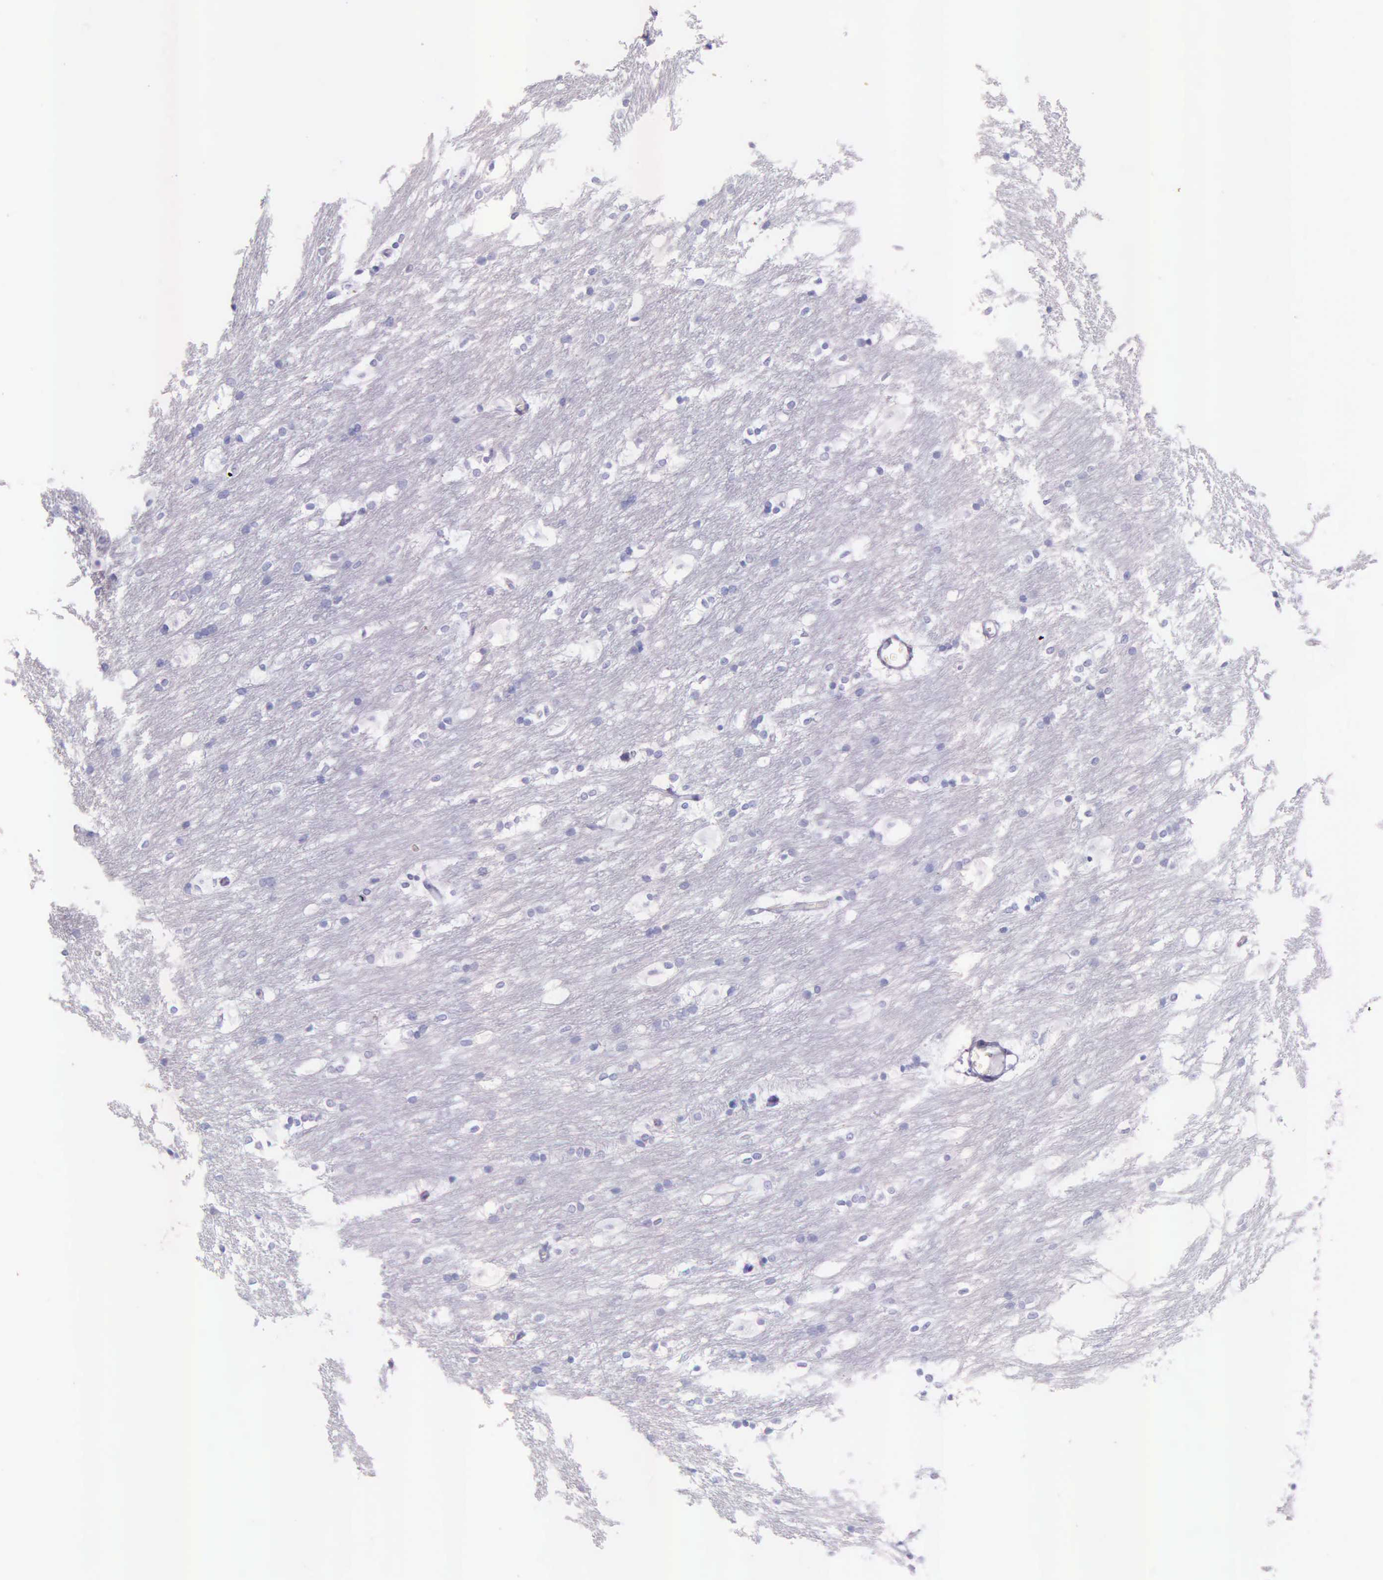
{"staining": {"intensity": "negative", "quantity": "none", "location": "none"}, "tissue": "caudate", "cell_type": "Glial cells", "image_type": "normal", "snomed": [{"axis": "morphology", "description": "Normal tissue, NOS"}, {"axis": "topography", "description": "Lateral ventricle wall"}], "caption": "IHC of unremarkable human caudate shows no expression in glial cells. (Stains: DAB immunohistochemistry with hematoxylin counter stain, Microscopy: brightfield microscopy at high magnification).", "gene": "KLK2", "patient": {"sex": "female", "age": 19}}